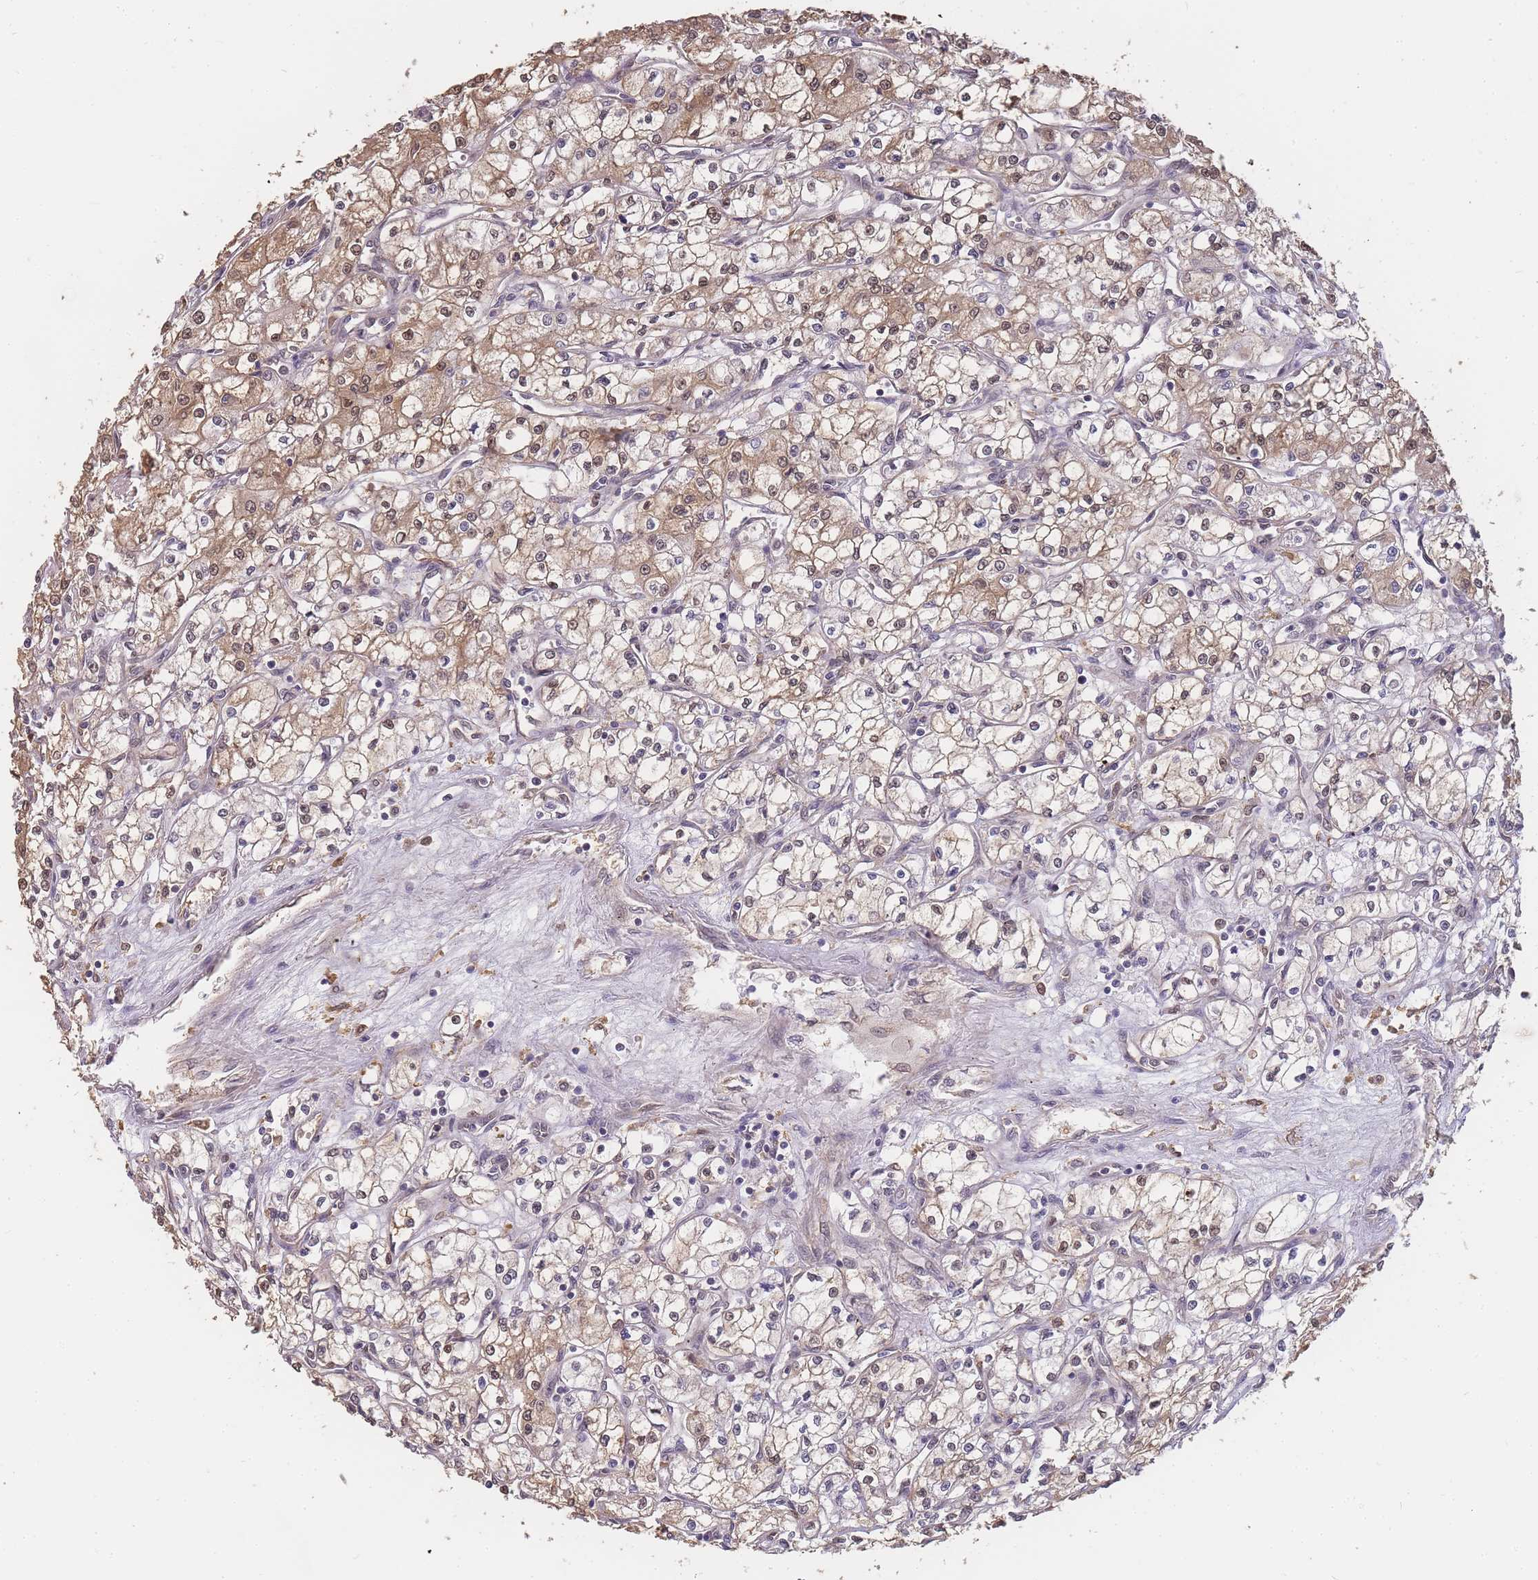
{"staining": {"intensity": "moderate", "quantity": "<25%", "location": "cytoplasmic/membranous,nuclear"}, "tissue": "renal cancer", "cell_type": "Tumor cells", "image_type": "cancer", "snomed": [{"axis": "morphology", "description": "Adenocarcinoma, NOS"}, {"axis": "topography", "description": "Kidney"}], "caption": "IHC (DAB (3,3'-diaminobenzidine)) staining of human adenocarcinoma (renal) shows moderate cytoplasmic/membranous and nuclear protein staining in about <25% of tumor cells.", "gene": "CDKN2AIPNL", "patient": {"sex": "male", "age": 59}}